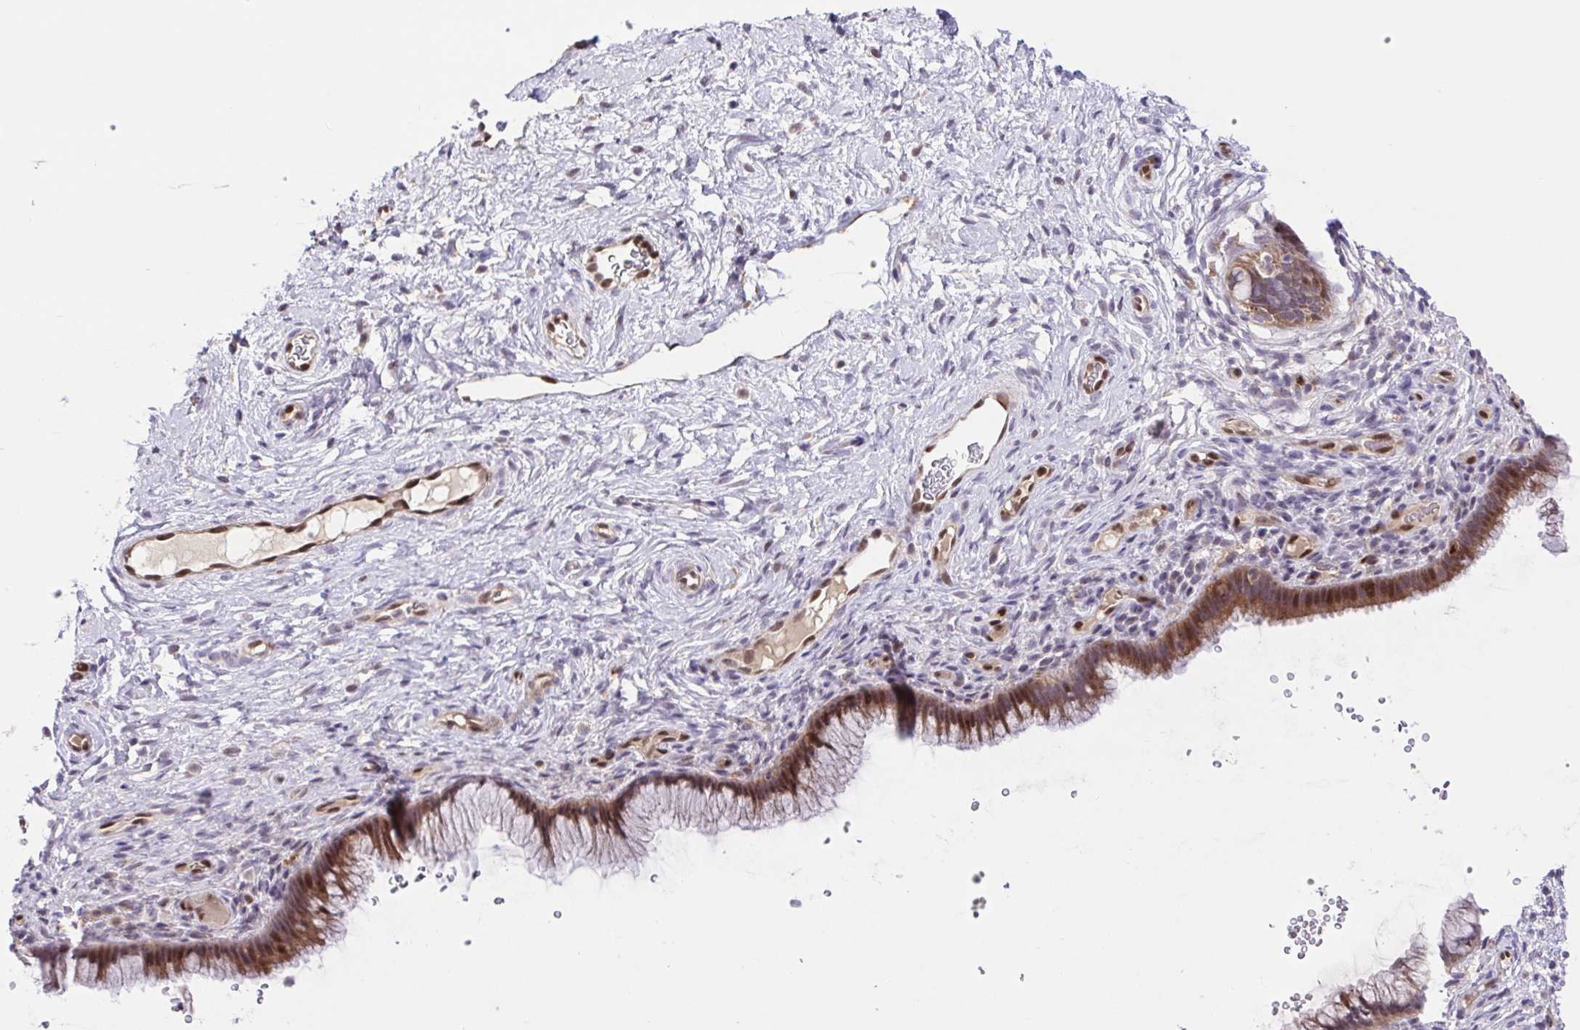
{"staining": {"intensity": "moderate", "quantity": ">75%", "location": "cytoplasmic/membranous,nuclear"}, "tissue": "cervix", "cell_type": "Glandular cells", "image_type": "normal", "snomed": [{"axis": "morphology", "description": "Normal tissue, NOS"}, {"axis": "topography", "description": "Cervix"}], "caption": "High-power microscopy captured an immunohistochemistry photomicrograph of unremarkable cervix, revealing moderate cytoplasmic/membranous,nuclear positivity in about >75% of glandular cells.", "gene": "ERG", "patient": {"sex": "female", "age": 34}}